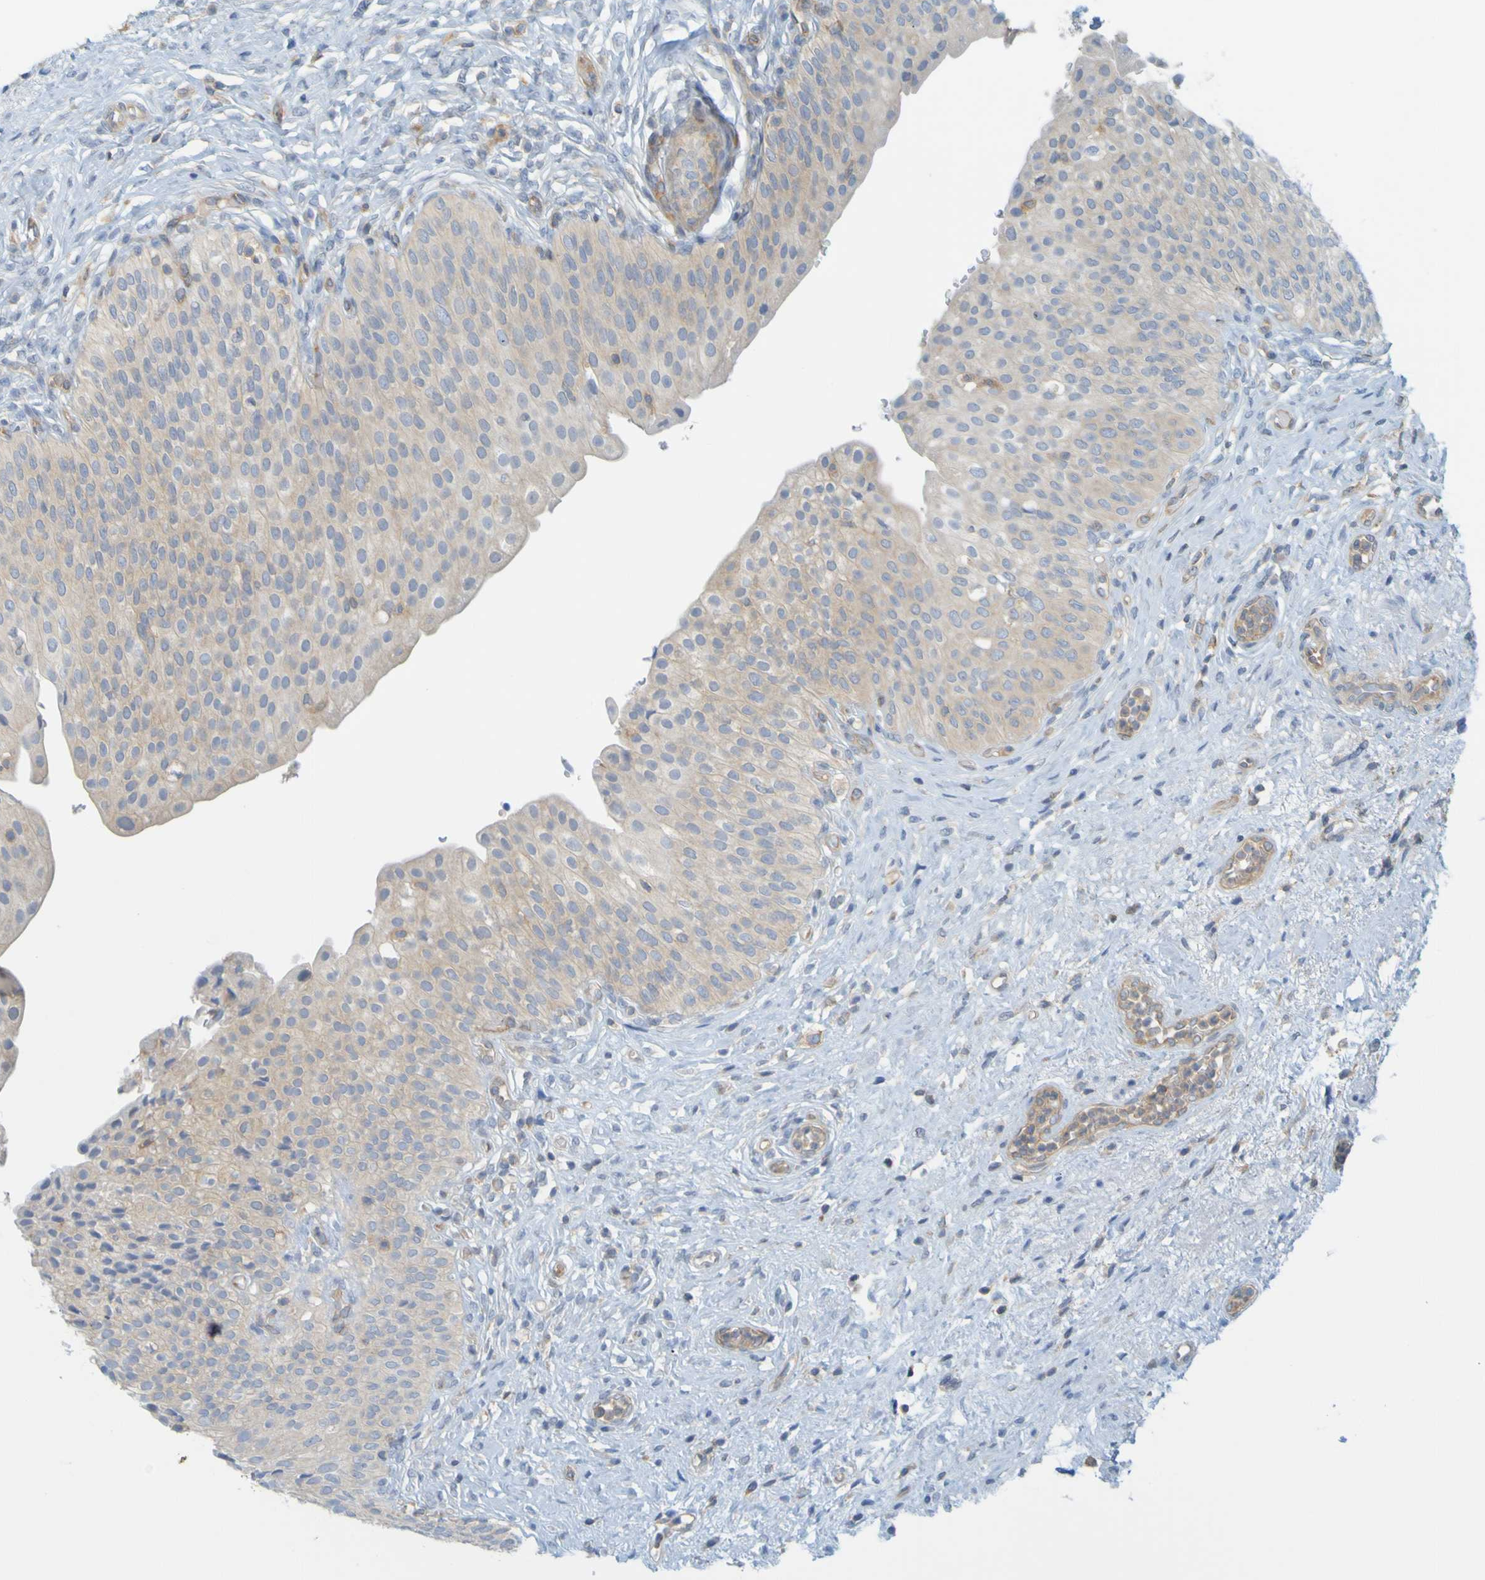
{"staining": {"intensity": "weak", "quantity": ">75%", "location": "cytoplasmic/membranous"}, "tissue": "urinary bladder", "cell_type": "Urothelial cells", "image_type": "normal", "snomed": [{"axis": "morphology", "description": "Normal tissue, NOS"}, {"axis": "topography", "description": "Urinary bladder"}], "caption": "High-magnification brightfield microscopy of unremarkable urinary bladder stained with DAB (3,3'-diaminobenzidine) (brown) and counterstained with hematoxylin (blue). urothelial cells exhibit weak cytoplasmic/membranous expression is appreciated in approximately>75% of cells.", "gene": "APPL1", "patient": {"sex": "male", "age": 46}}